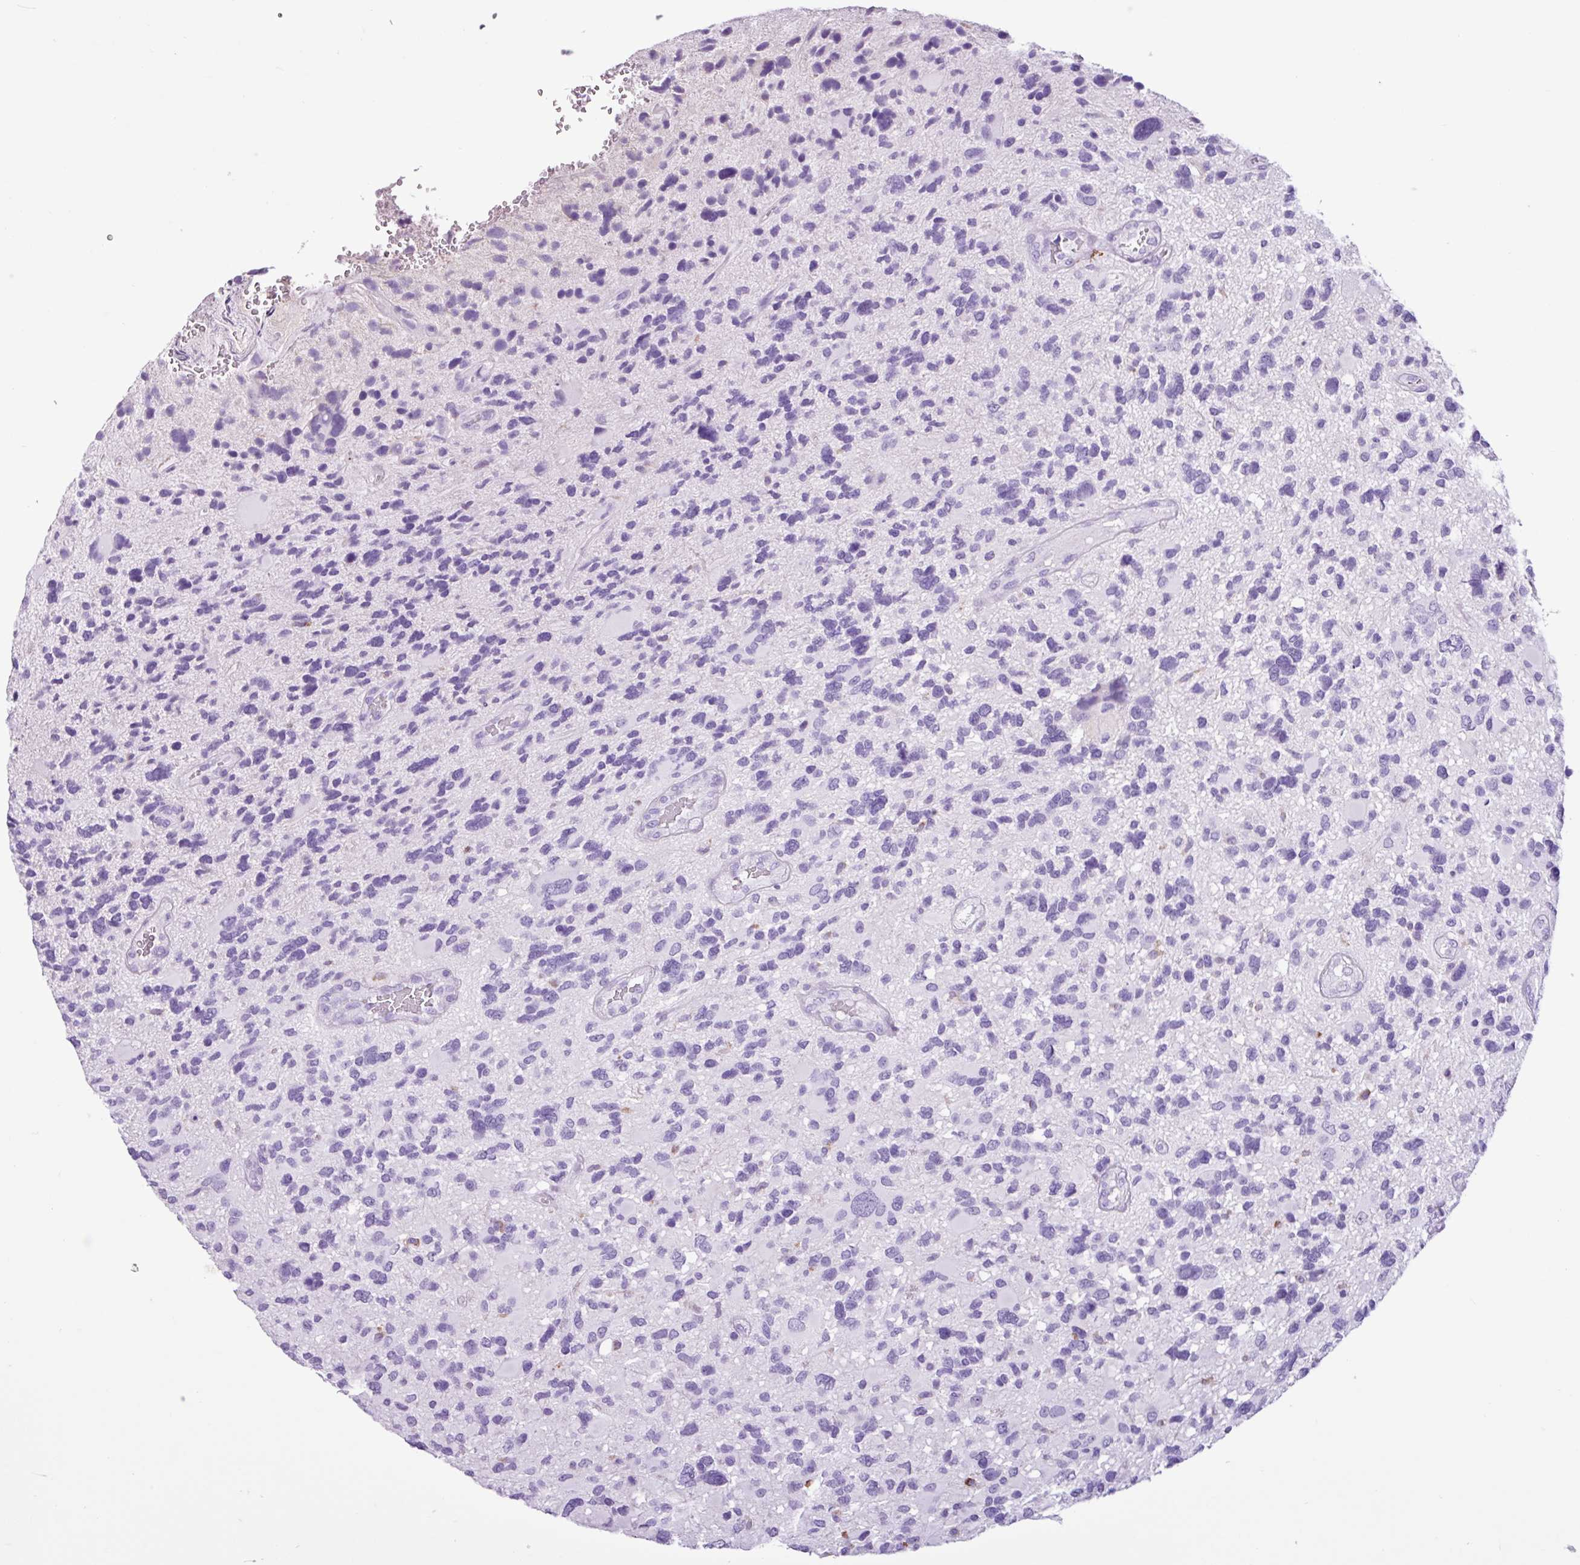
{"staining": {"intensity": "negative", "quantity": "none", "location": "none"}, "tissue": "glioma", "cell_type": "Tumor cells", "image_type": "cancer", "snomed": [{"axis": "morphology", "description": "Glioma, malignant, High grade"}, {"axis": "topography", "description": "Brain"}], "caption": "A micrograph of glioma stained for a protein exhibits no brown staining in tumor cells. (Stains: DAB (3,3'-diaminobenzidine) immunohistochemistry with hematoxylin counter stain, Microscopy: brightfield microscopy at high magnification).", "gene": "PGR", "patient": {"sex": "female", "age": 11}}